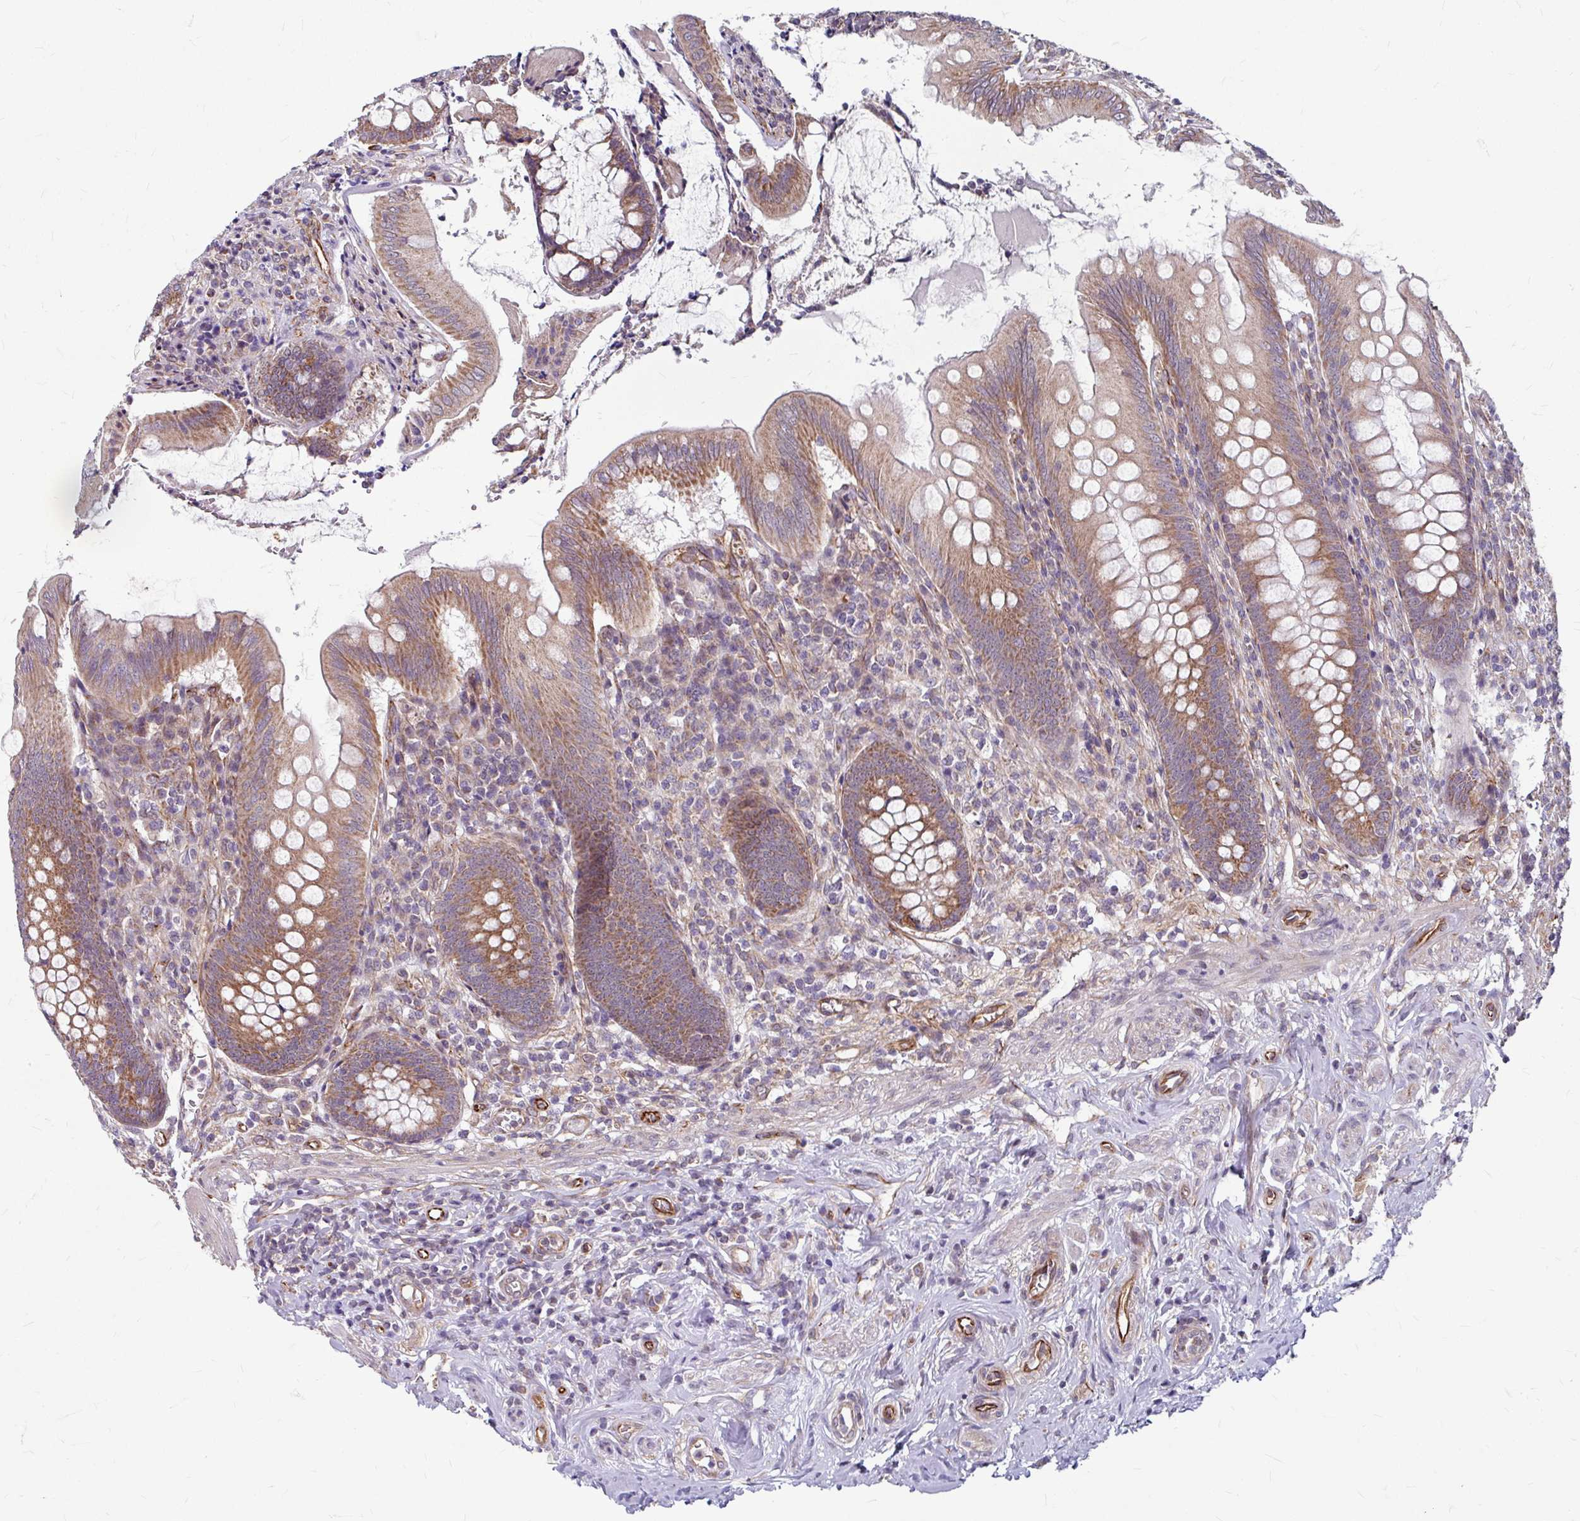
{"staining": {"intensity": "moderate", "quantity": ">75%", "location": "cytoplasmic/membranous"}, "tissue": "appendix", "cell_type": "Glandular cells", "image_type": "normal", "snomed": [{"axis": "morphology", "description": "Normal tissue, NOS"}, {"axis": "topography", "description": "Appendix"}], "caption": "IHC photomicrograph of unremarkable appendix: human appendix stained using IHC shows medium levels of moderate protein expression localized specifically in the cytoplasmic/membranous of glandular cells, appearing as a cytoplasmic/membranous brown color.", "gene": "DAAM2", "patient": {"sex": "female", "age": 51}}